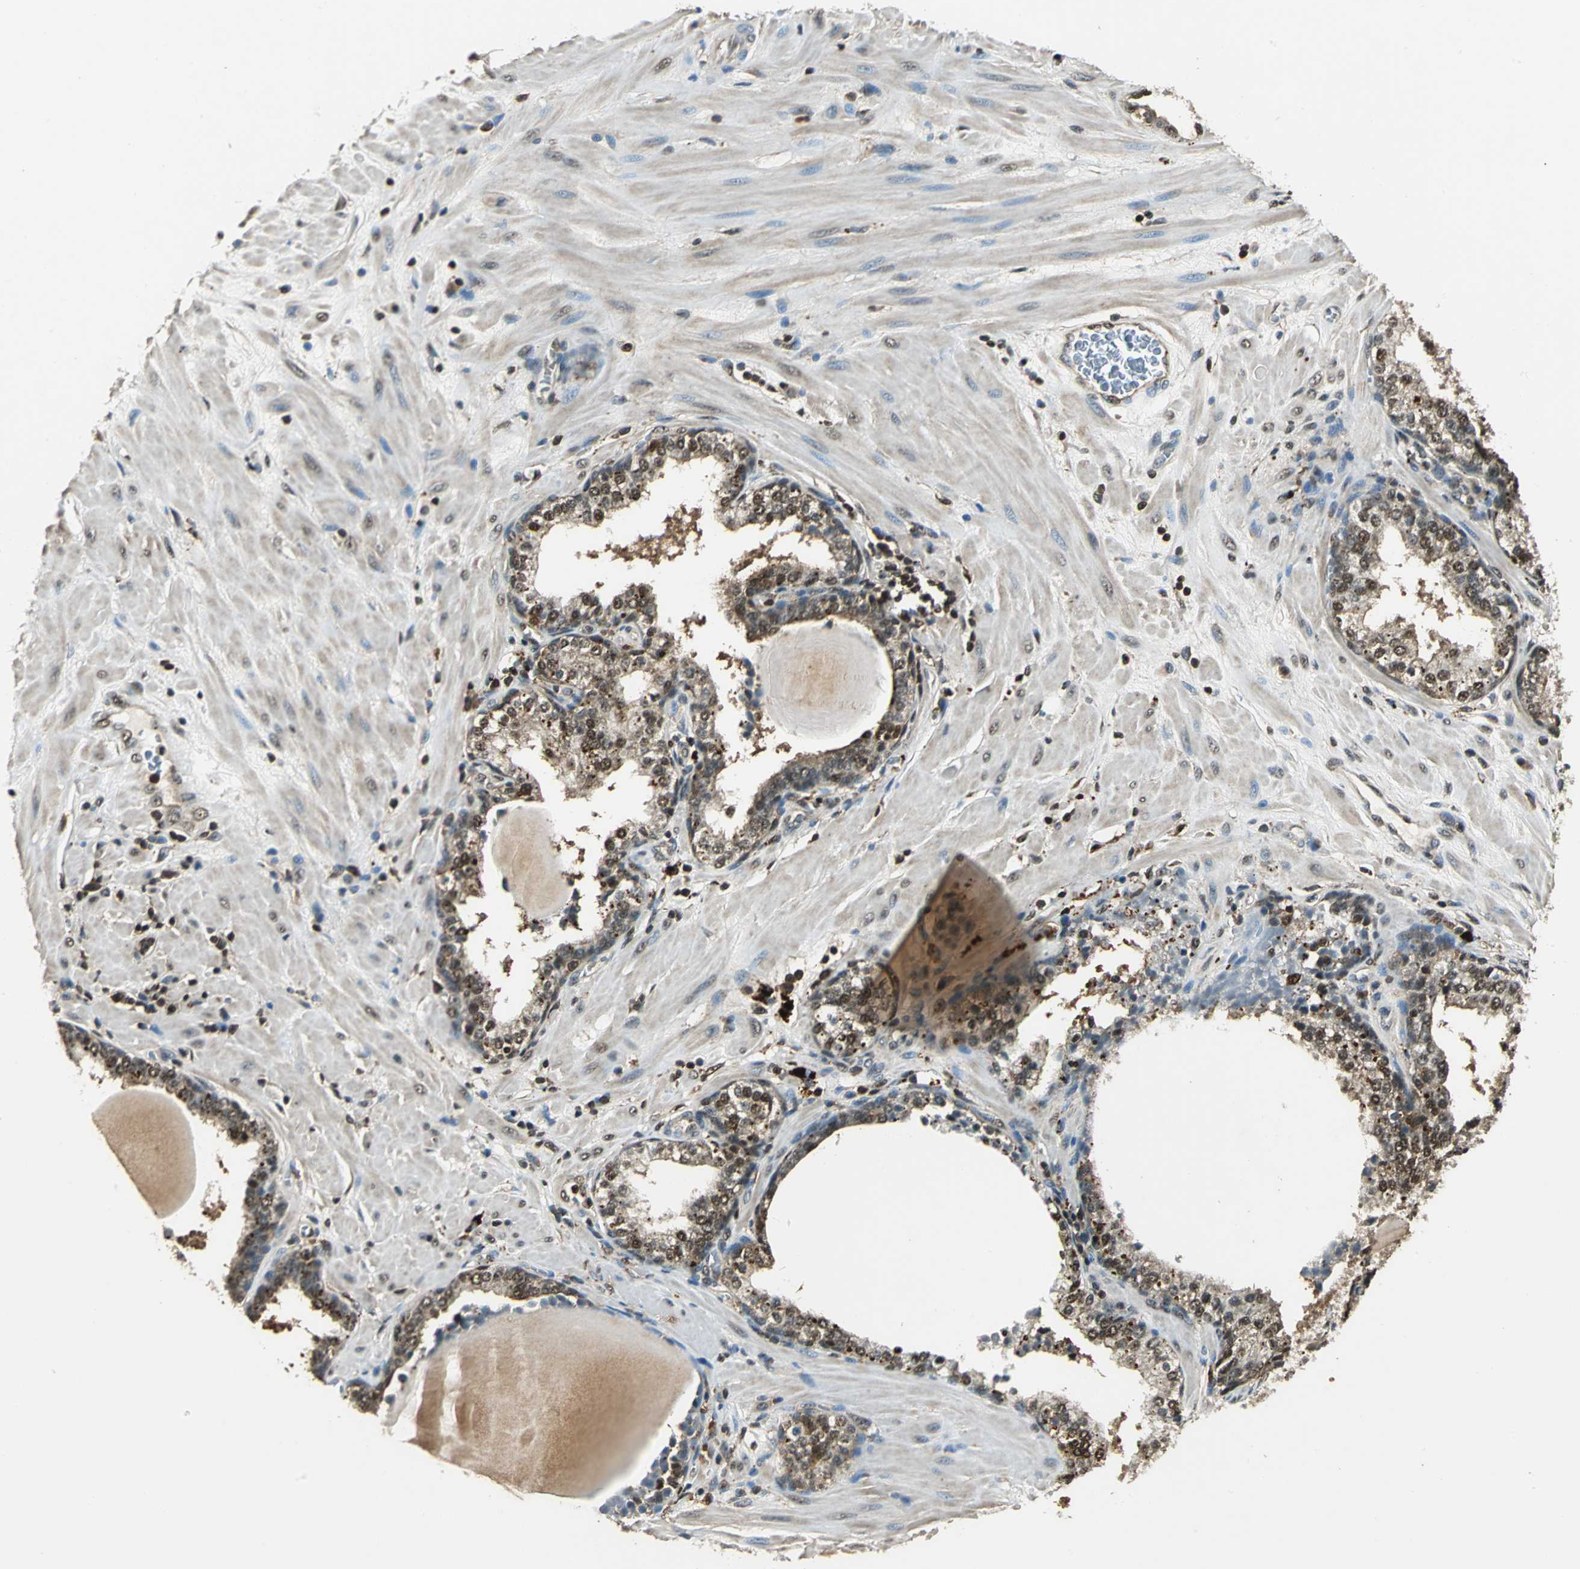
{"staining": {"intensity": "moderate", "quantity": ">75%", "location": "cytoplasmic/membranous,nuclear"}, "tissue": "prostate", "cell_type": "Glandular cells", "image_type": "normal", "snomed": [{"axis": "morphology", "description": "Normal tissue, NOS"}, {"axis": "topography", "description": "Prostate"}], "caption": "IHC of normal prostate reveals medium levels of moderate cytoplasmic/membranous,nuclear positivity in about >75% of glandular cells. (brown staining indicates protein expression, while blue staining denotes nuclei).", "gene": "PPP1R13L", "patient": {"sex": "male", "age": 51}}